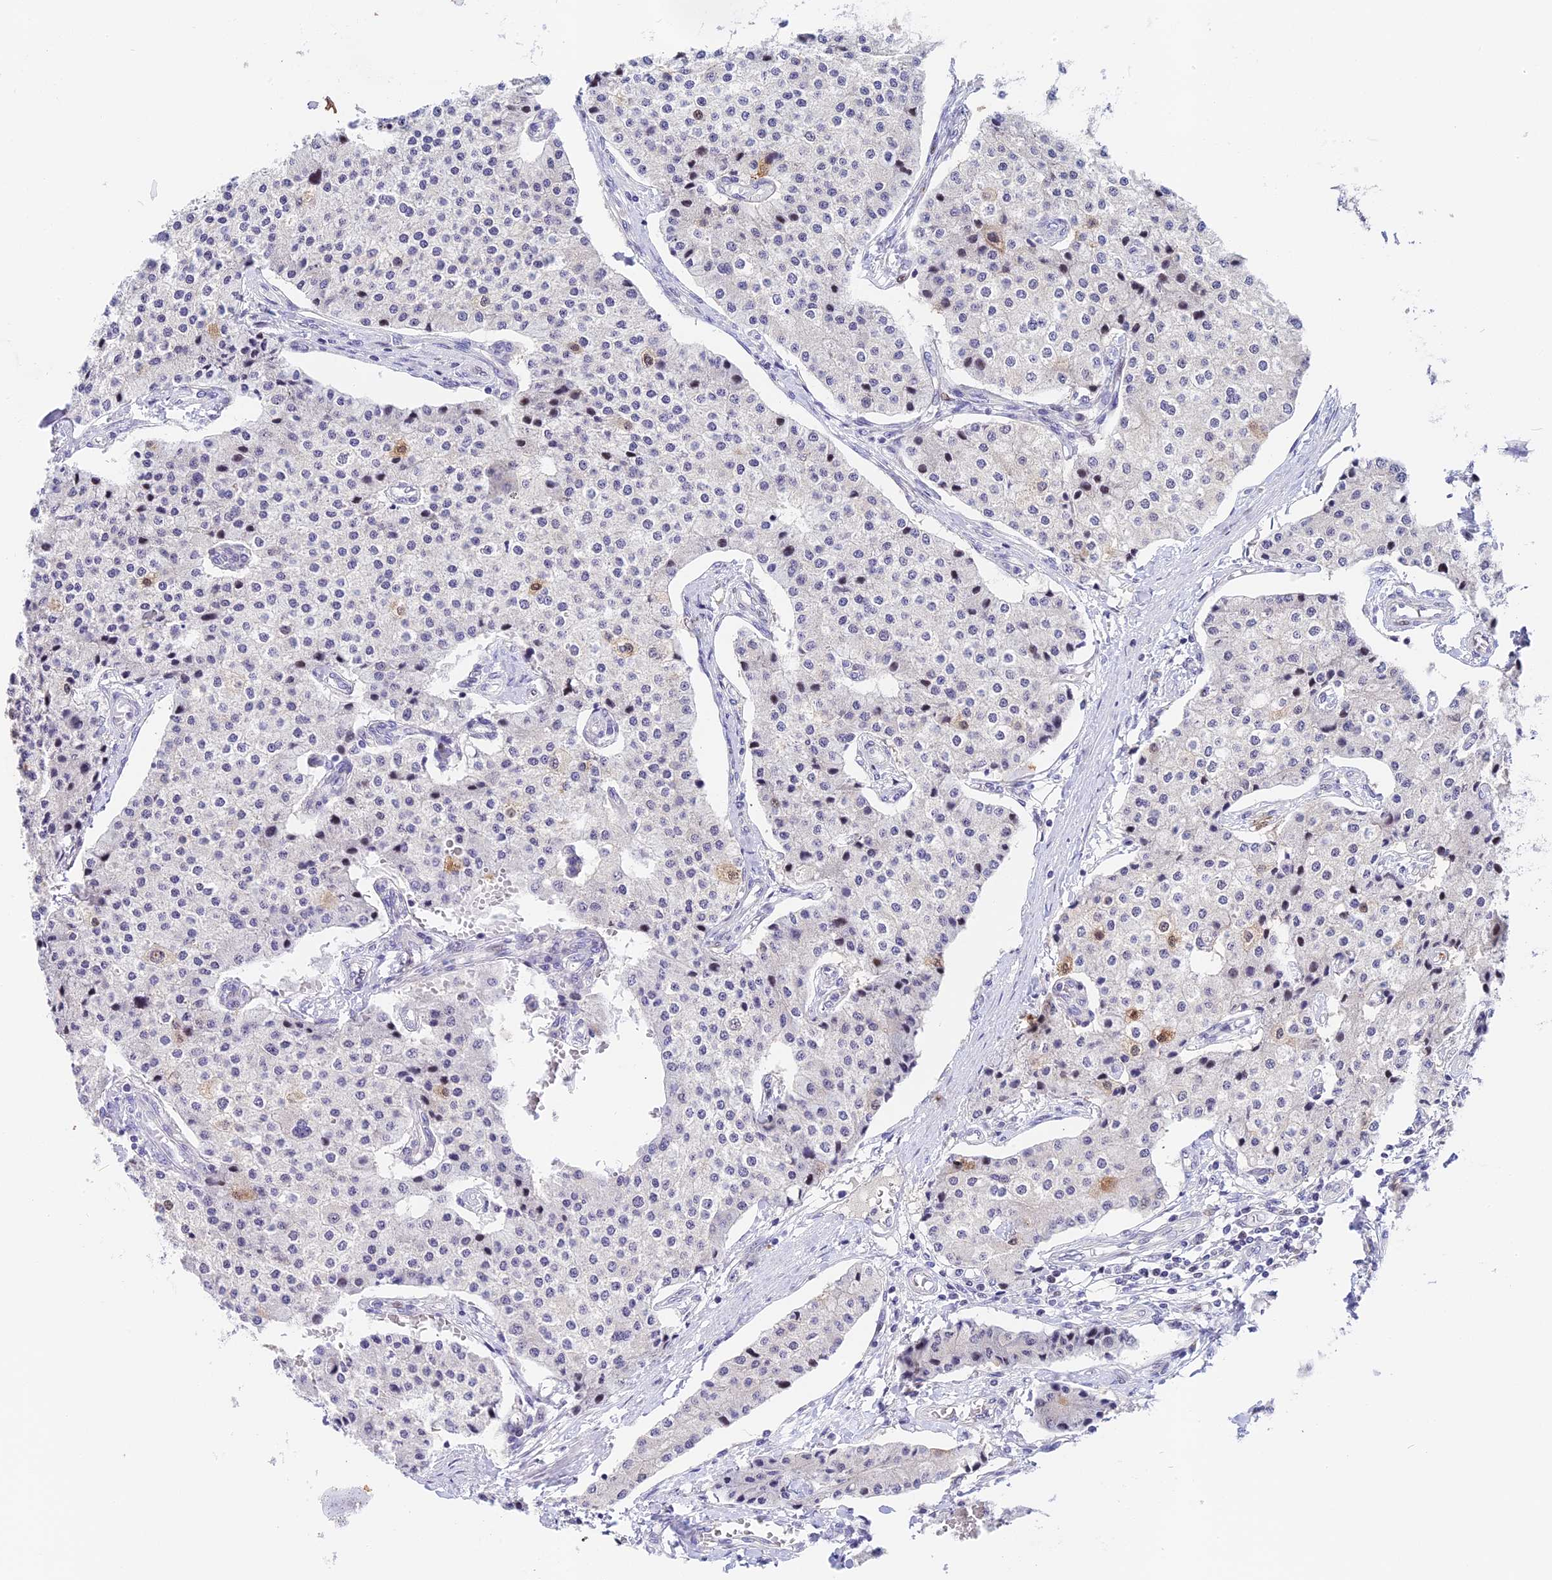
{"staining": {"intensity": "negative", "quantity": "none", "location": "none"}, "tissue": "carcinoid", "cell_type": "Tumor cells", "image_type": "cancer", "snomed": [{"axis": "morphology", "description": "Carcinoid, malignant, NOS"}, {"axis": "topography", "description": "Colon"}], "caption": "Image shows no significant protein staining in tumor cells of carcinoid (malignant).", "gene": "MIDN", "patient": {"sex": "female", "age": 52}}